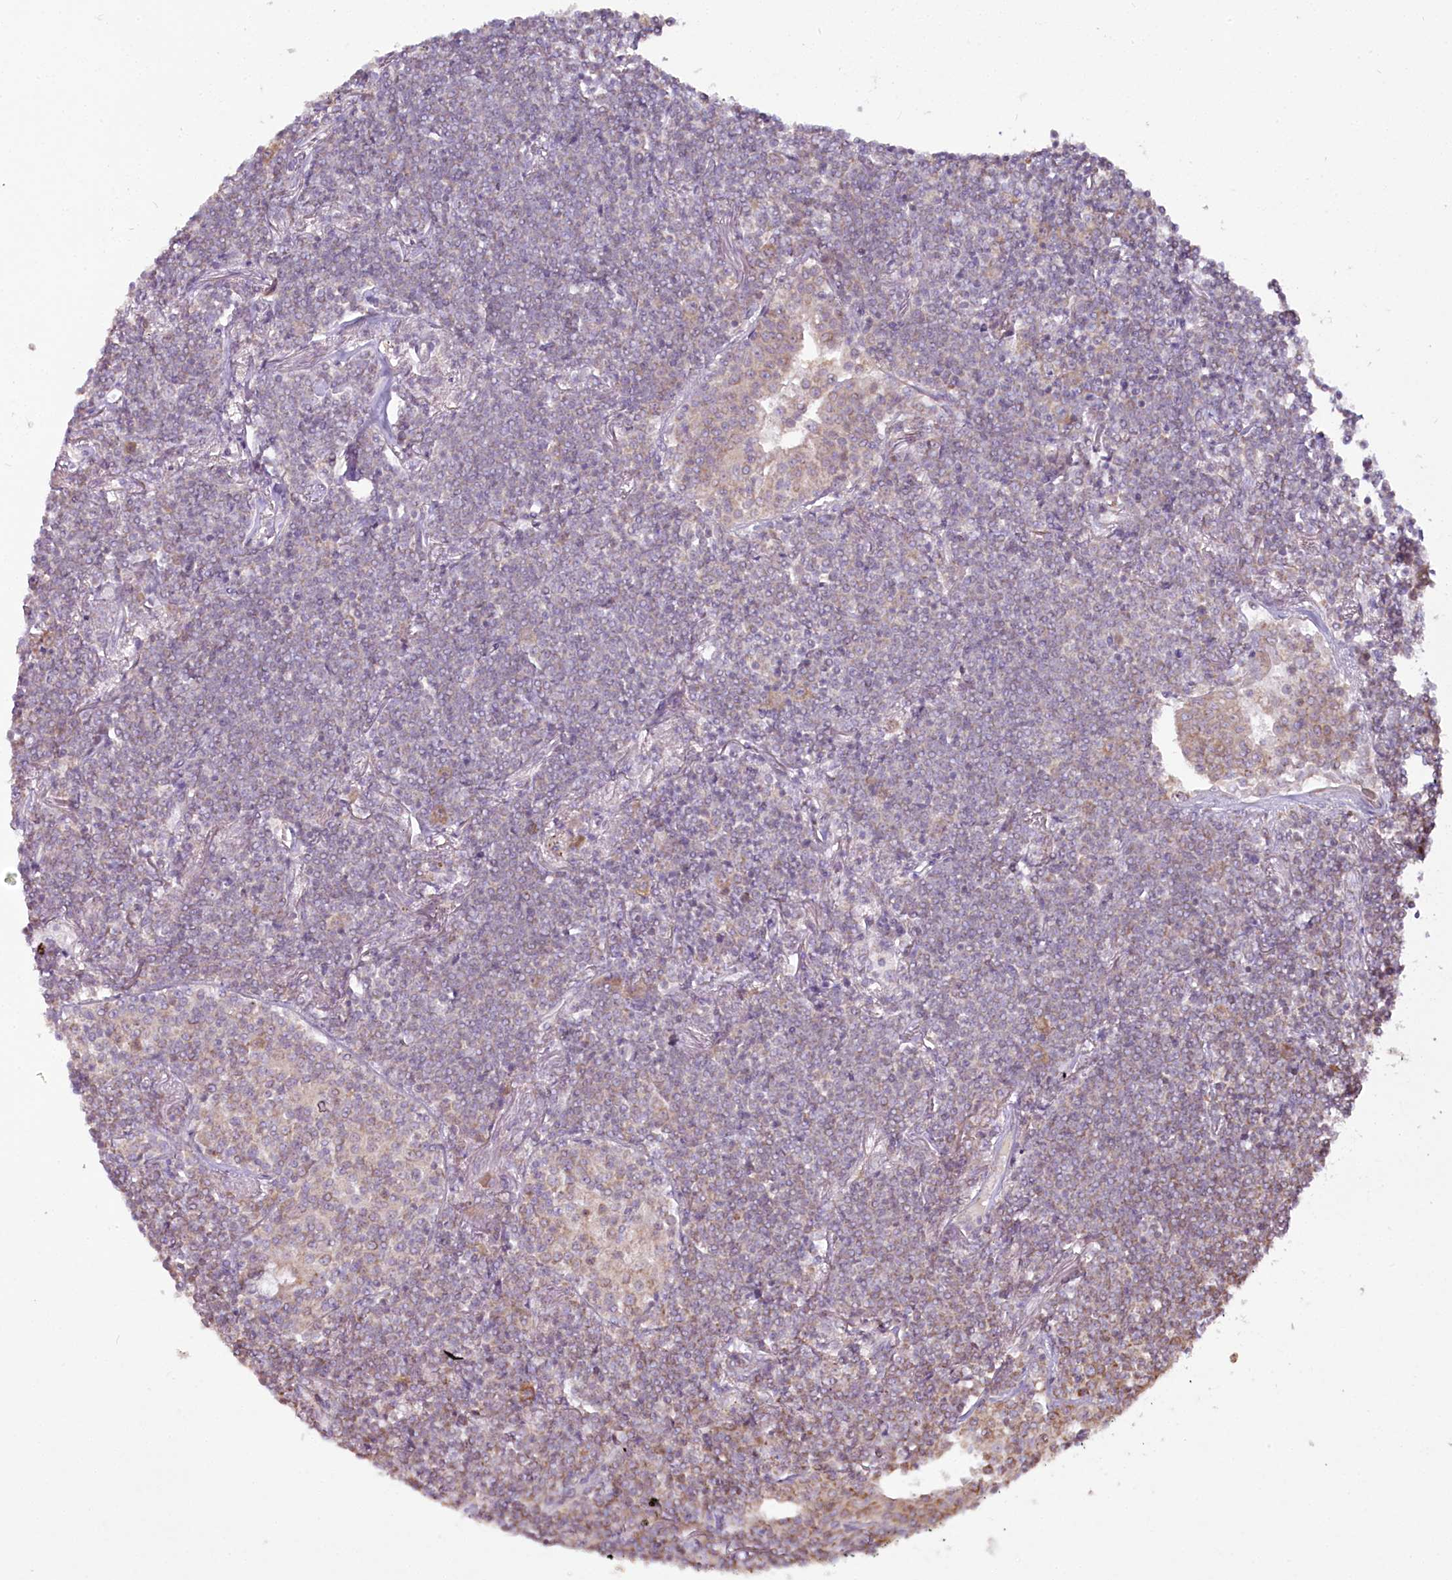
{"staining": {"intensity": "negative", "quantity": "none", "location": "none"}, "tissue": "lymphoma", "cell_type": "Tumor cells", "image_type": "cancer", "snomed": [{"axis": "morphology", "description": "Malignant lymphoma, non-Hodgkin's type, Low grade"}, {"axis": "topography", "description": "Lung"}], "caption": "The image shows no staining of tumor cells in lymphoma.", "gene": "ACOX2", "patient": {"sex": "female", "age": 71}}